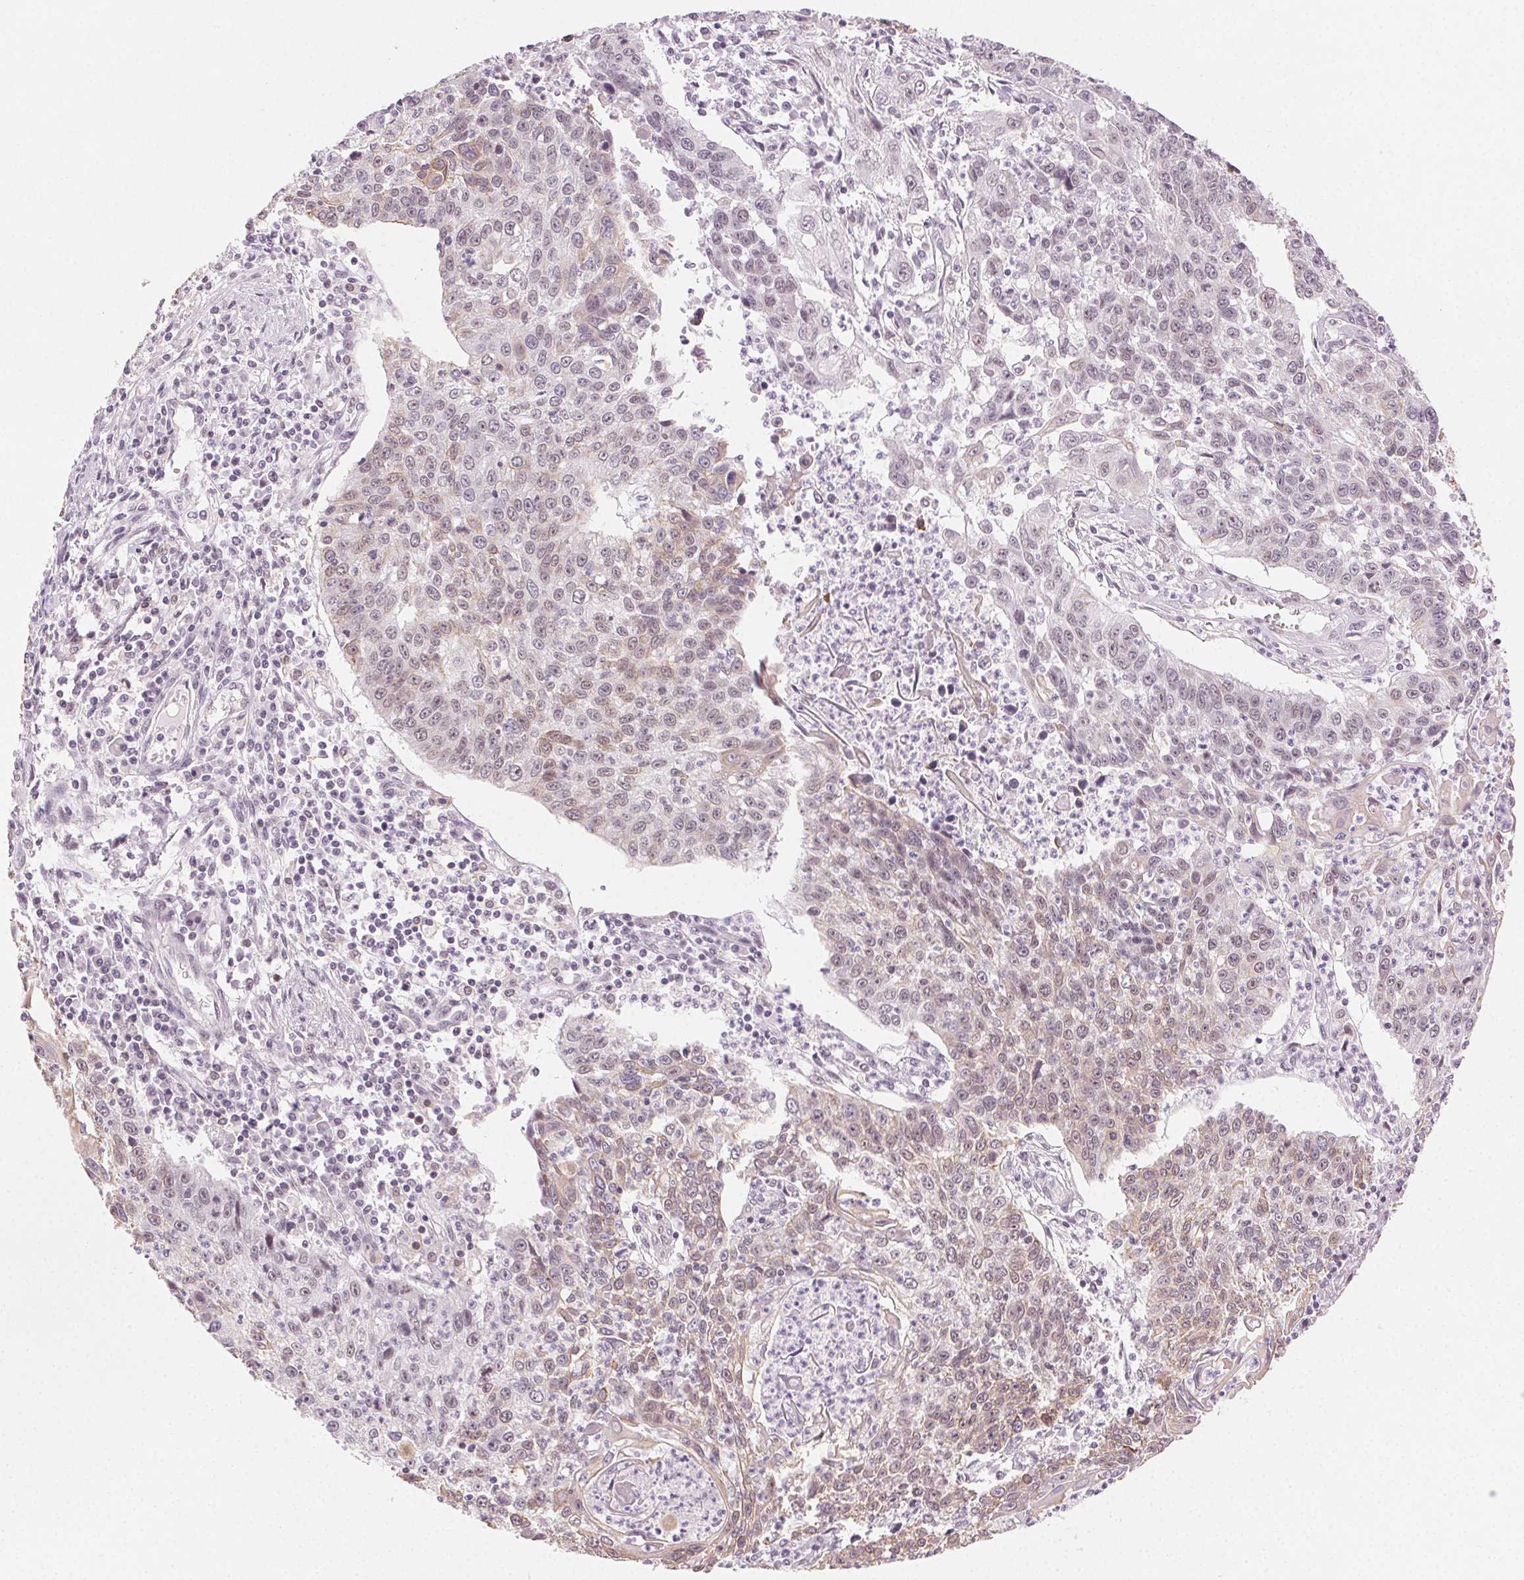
{"staining": {"intensity": "weak", "quantity": "25%-75%", "location": "cytoplasmic/membranous"}, "tissue": "lung cancer", "cell_type": "Tumor cells", "image_type": "cancer", "snomed": [{"axis": "morphology", "description": "Squamous cell carcinoma, NOS"}, {"axis": "morphology", "description": "Squamous cell carcinoma, metastatic, NOS"}, {"axis": "topography", "description": "Lung"}, {"axis": "topography", "description": "Pleura, NOS"}], "caption": "Immunohistochemical staining of human lung cancer reveals low levels of weak cytoplasmic/membranous protein expression in about 25%-75% of tumor cells.", "gene": "AIF1L", "patient": {"sex": "male", "age": 72}}